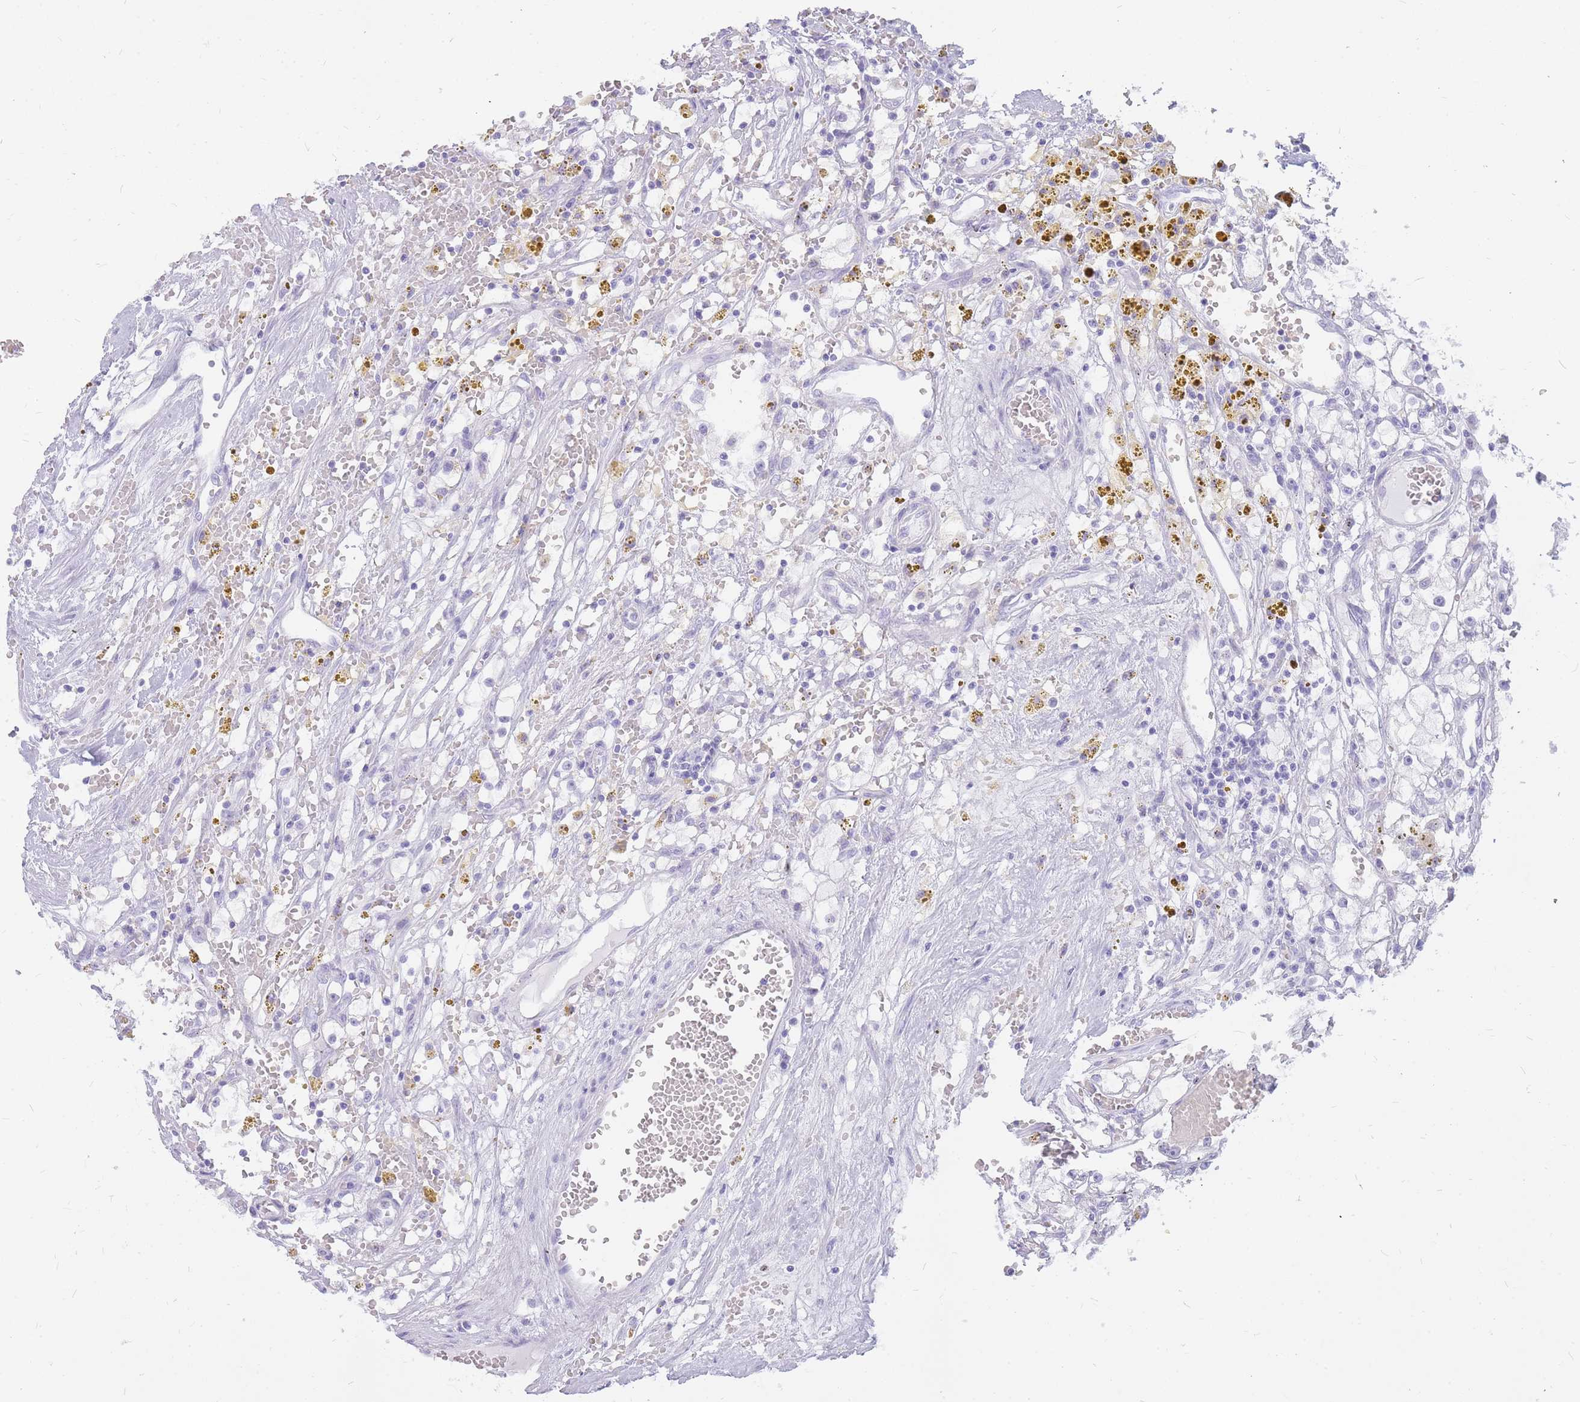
{"staining": {"intensity": "negative", "quantity": "none", "location": "none"}, "tissue": "renal cancer", "cell_type": "Tumor cells", "image_type": "cancer", "snomed": [{"axis": "morphology", "description": "Adenocarcinoma, NOS"}, {"axis": "topography", "description": "Kidney"}], "caption": "Micrograph shows no protein positivity in tumor cells of renal cancer (adenocarcinoma) tissue.", "gene": "INS", "patient": {"sex": "male", "age": 56}}